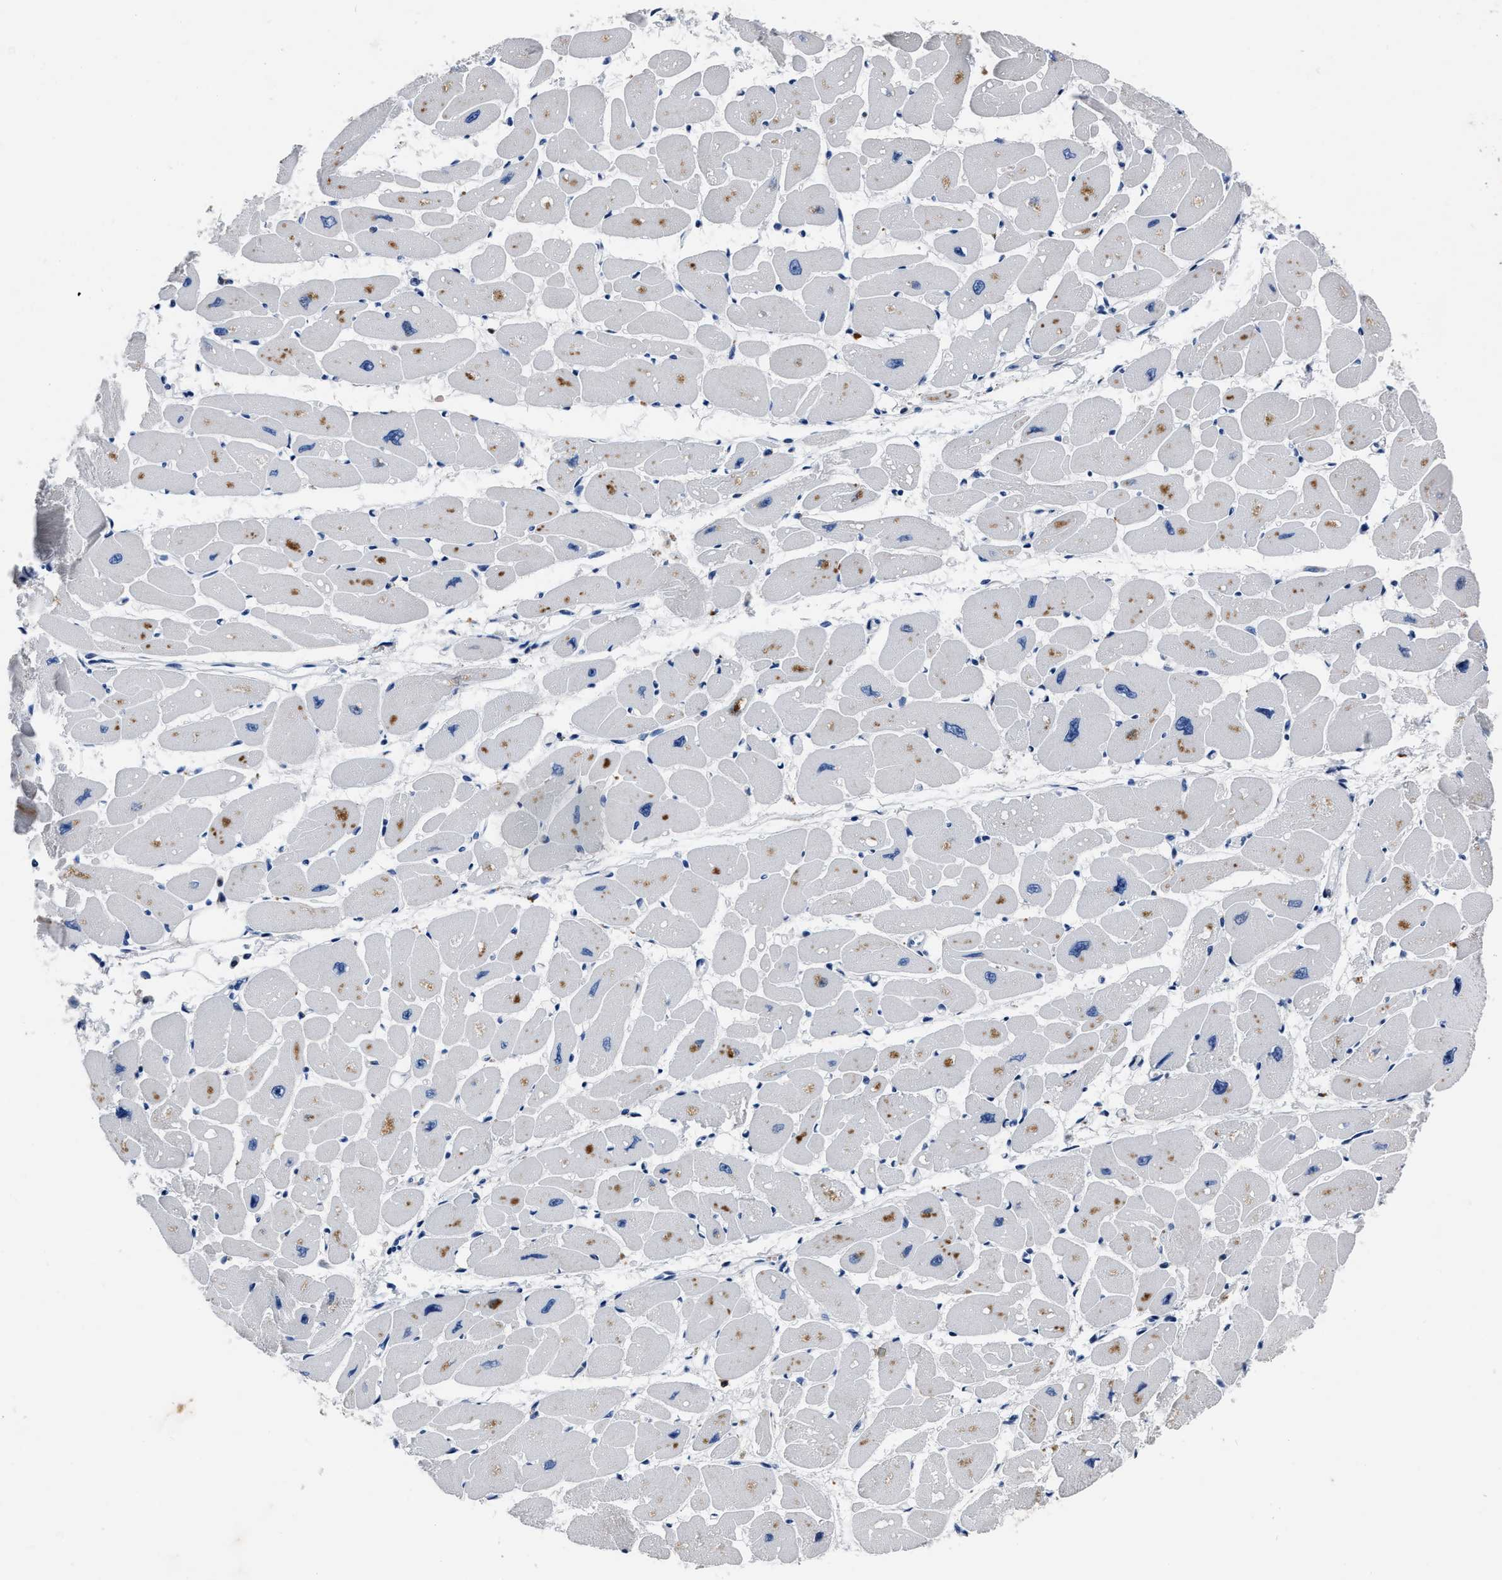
{"staining": {"intensity": "weak", "quantity": "<25%", "location": "cytoplasmic/membranous"}, "tissue": "heart muscle", "cell_type": "Cardiomyocytes", "image_type": "normal", "snomed": [{"axis": "morphology", "description": "Normal tissue, NOS"}, {"axis": "topography", "description": "Heart"}], "caption": "A high-resolution micrograph shows immunohistochemistry (IHC) staining of benign heart muscle, which demonstrates no significant expression in cardiomyocytes.", "gene": "OR10G3", "patient": {"sex": "female", "age": 54}}